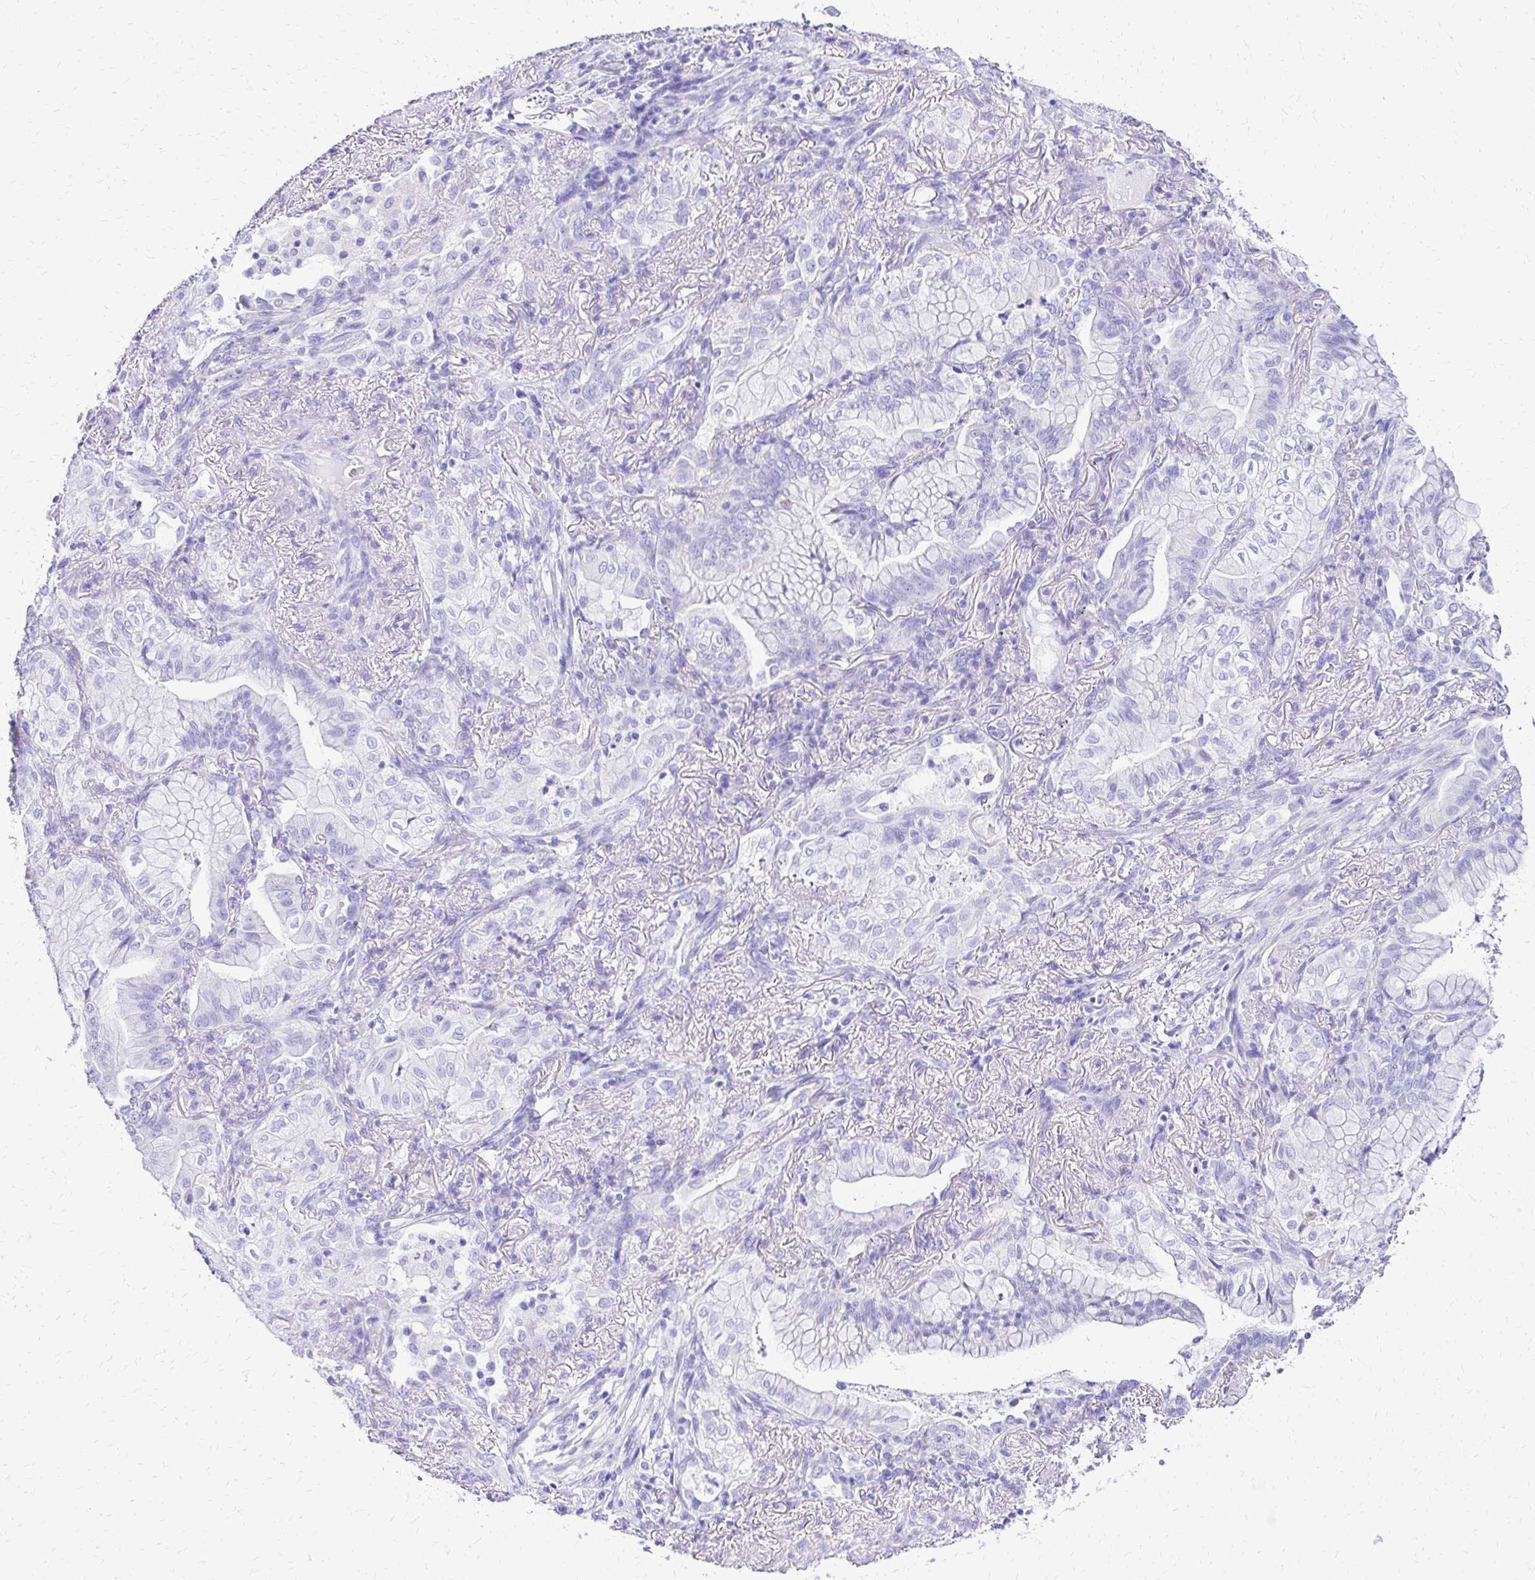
{"staining": {"intensity": "negative", "quantity": "none", "location": "none"}, "tissue": "lung cancer", "cell_type": "Tumor cells", "image_type": "cancer", "snomed": [{"axis": "morphology", "description": "Adenocarcinoma, NOS"}, {"axis": "topography", "description": "Lung"}], "caption": "Lung cancer was stained to show a protein in brown. There is no significant staining in tumor cells.", "gene": "S100G", "patient": {"sex": "male", "age": 77}}